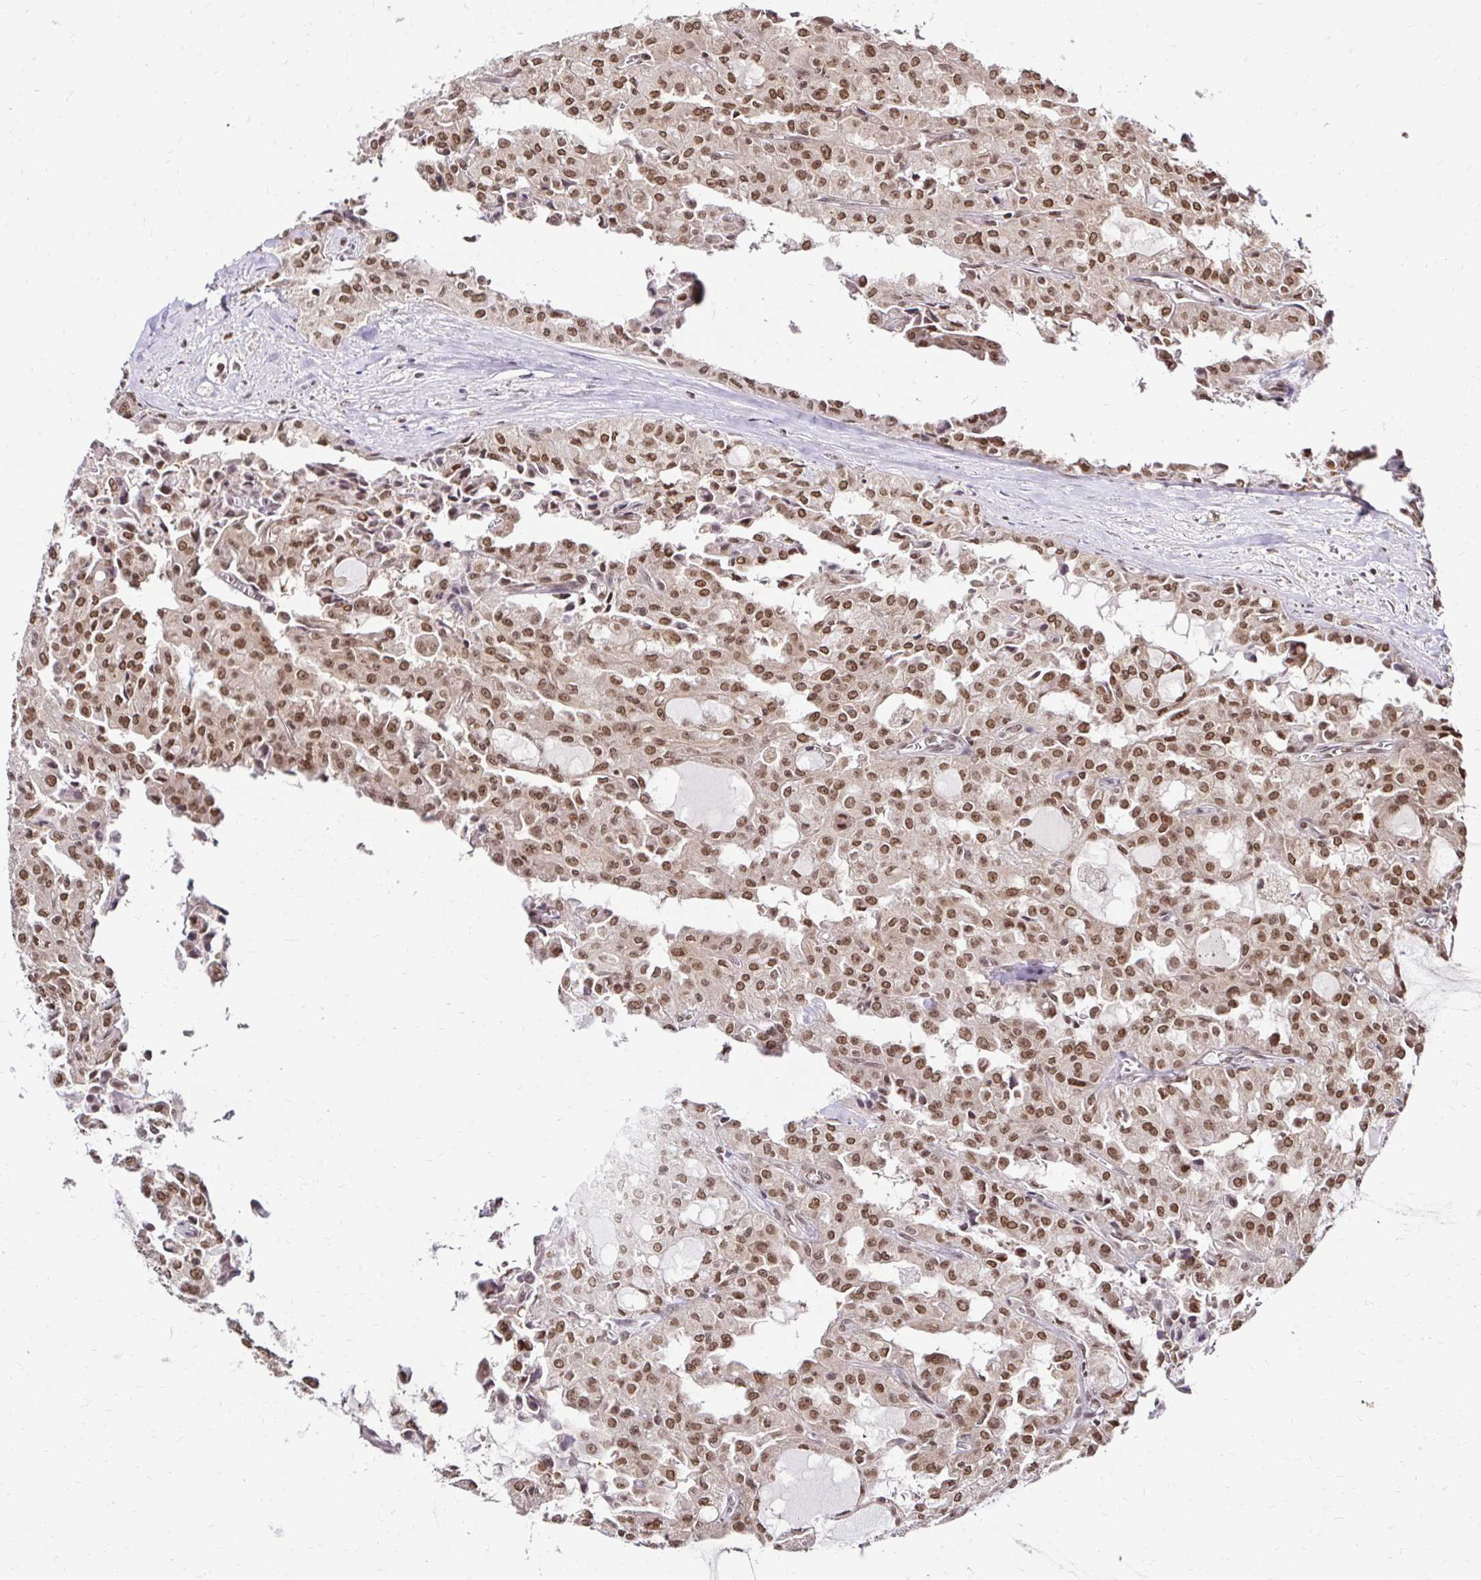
{"staining": {"intensity": "moderate", "quantity": ">75%", "location": "nuclear"}, "tissue": "head and neck cancer", "cell_type": "Tumor cells", "image_type": "cancer", "snomed": [{"axis": "morphology", "description": "Adenocarcinoma, NOS"}, {"axis": "topography", "description": "Head-Neck"}], "caption": "High-magnification brightfield microscopy of head and neck cancer (adenocarcinoma) stained with DAB (brown) and counterstained with hematoxylin (blue). tumor cells exhibit moderate nuclear positivity is identified in about>75% of cells.", "gene": "GLYR1", "patient": {"sex": "male", "age": 64}}